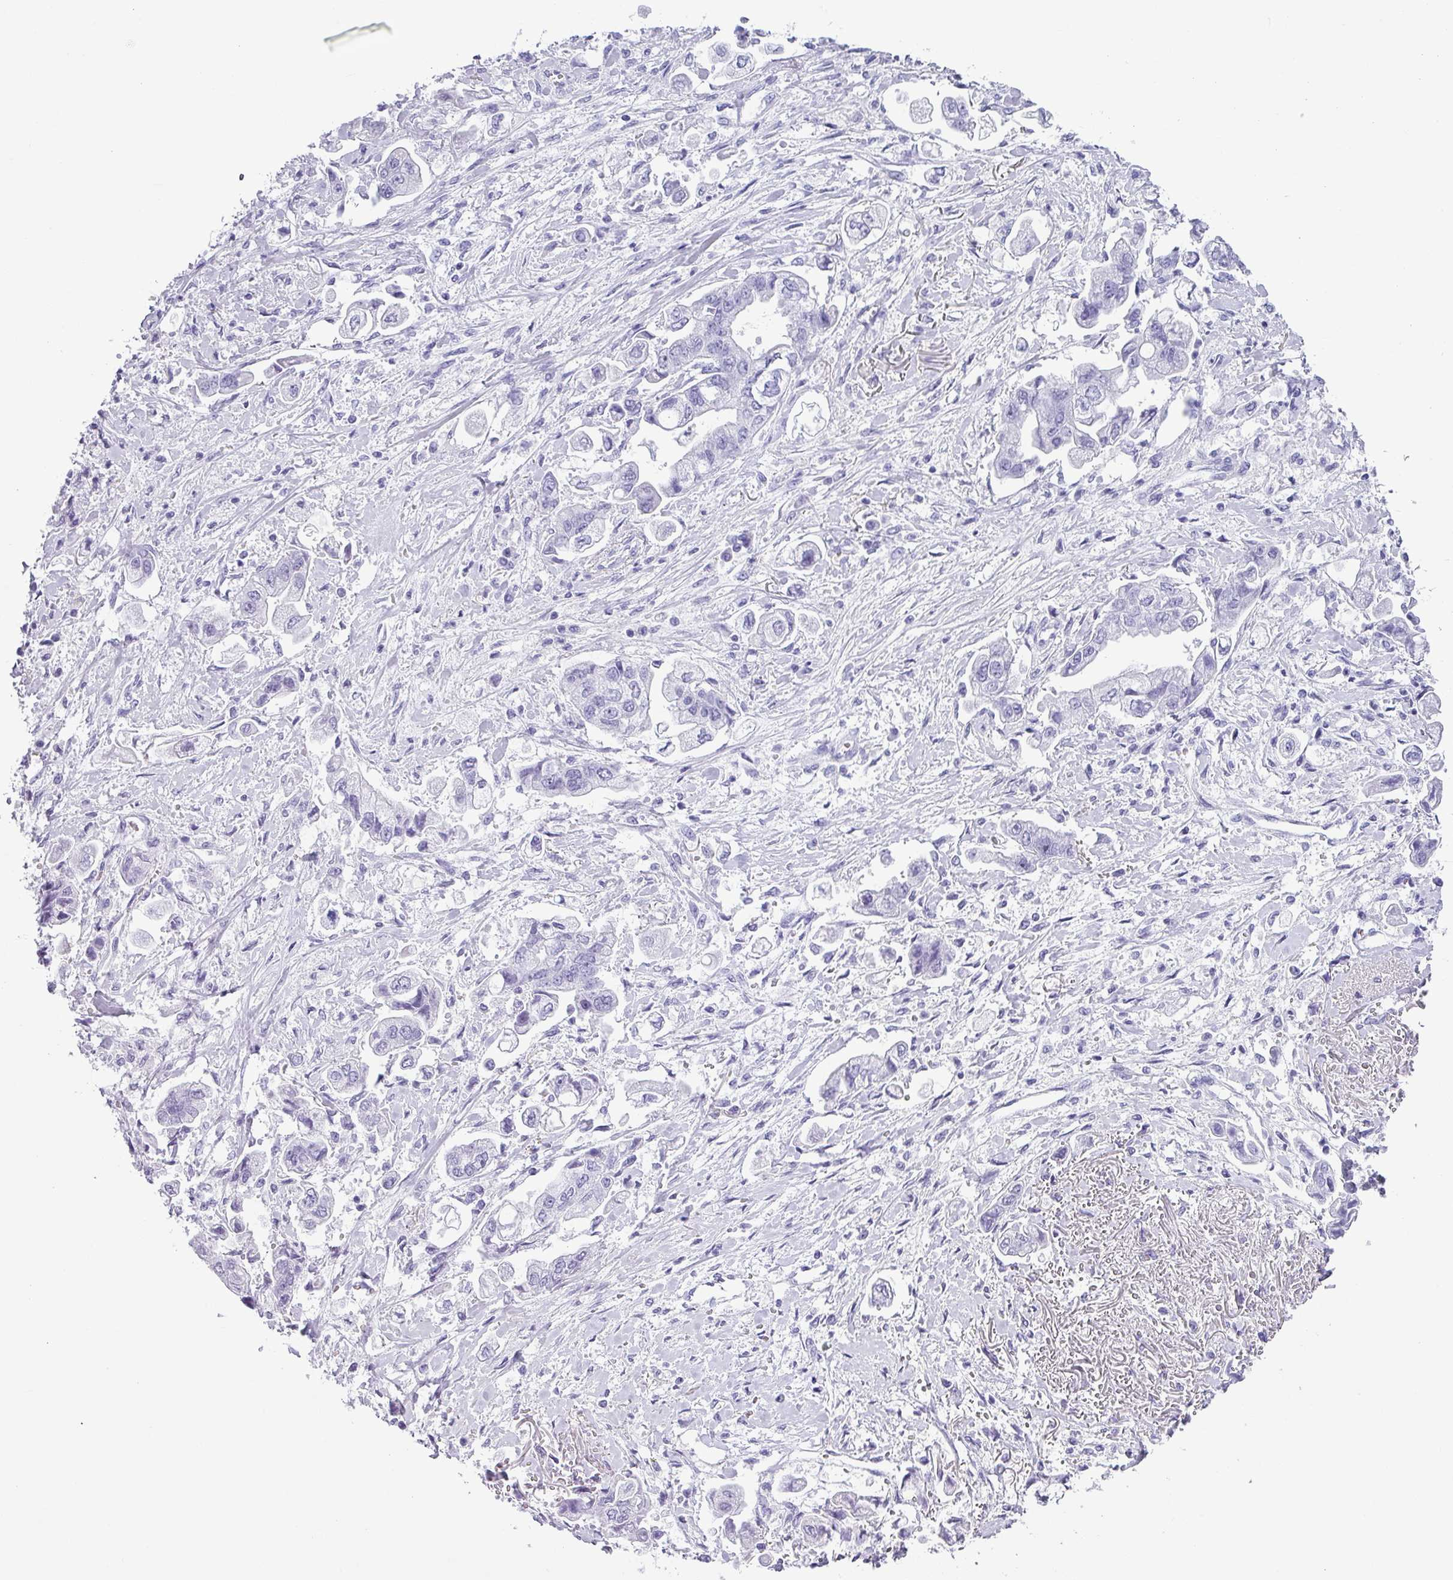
{"staining": {"intensity": "negative", "quantity": "none", "location": "none"}, "tissue": "stomach cancer", "cell_type": "Tumor cells", "image_type": "cancer", "snomed": [{"axis": "morphology", "description": "Adenocarcinoma, NOS"}, {"axis": "topography", "description": "Stomach"}], "caption": "DAB immunohistochemical staining of stomach adenocarcinoma demonstrates no significant expression in tumor cells.", "gene": "ZNF568", "patient": {"sex": "male", "age": 62}}